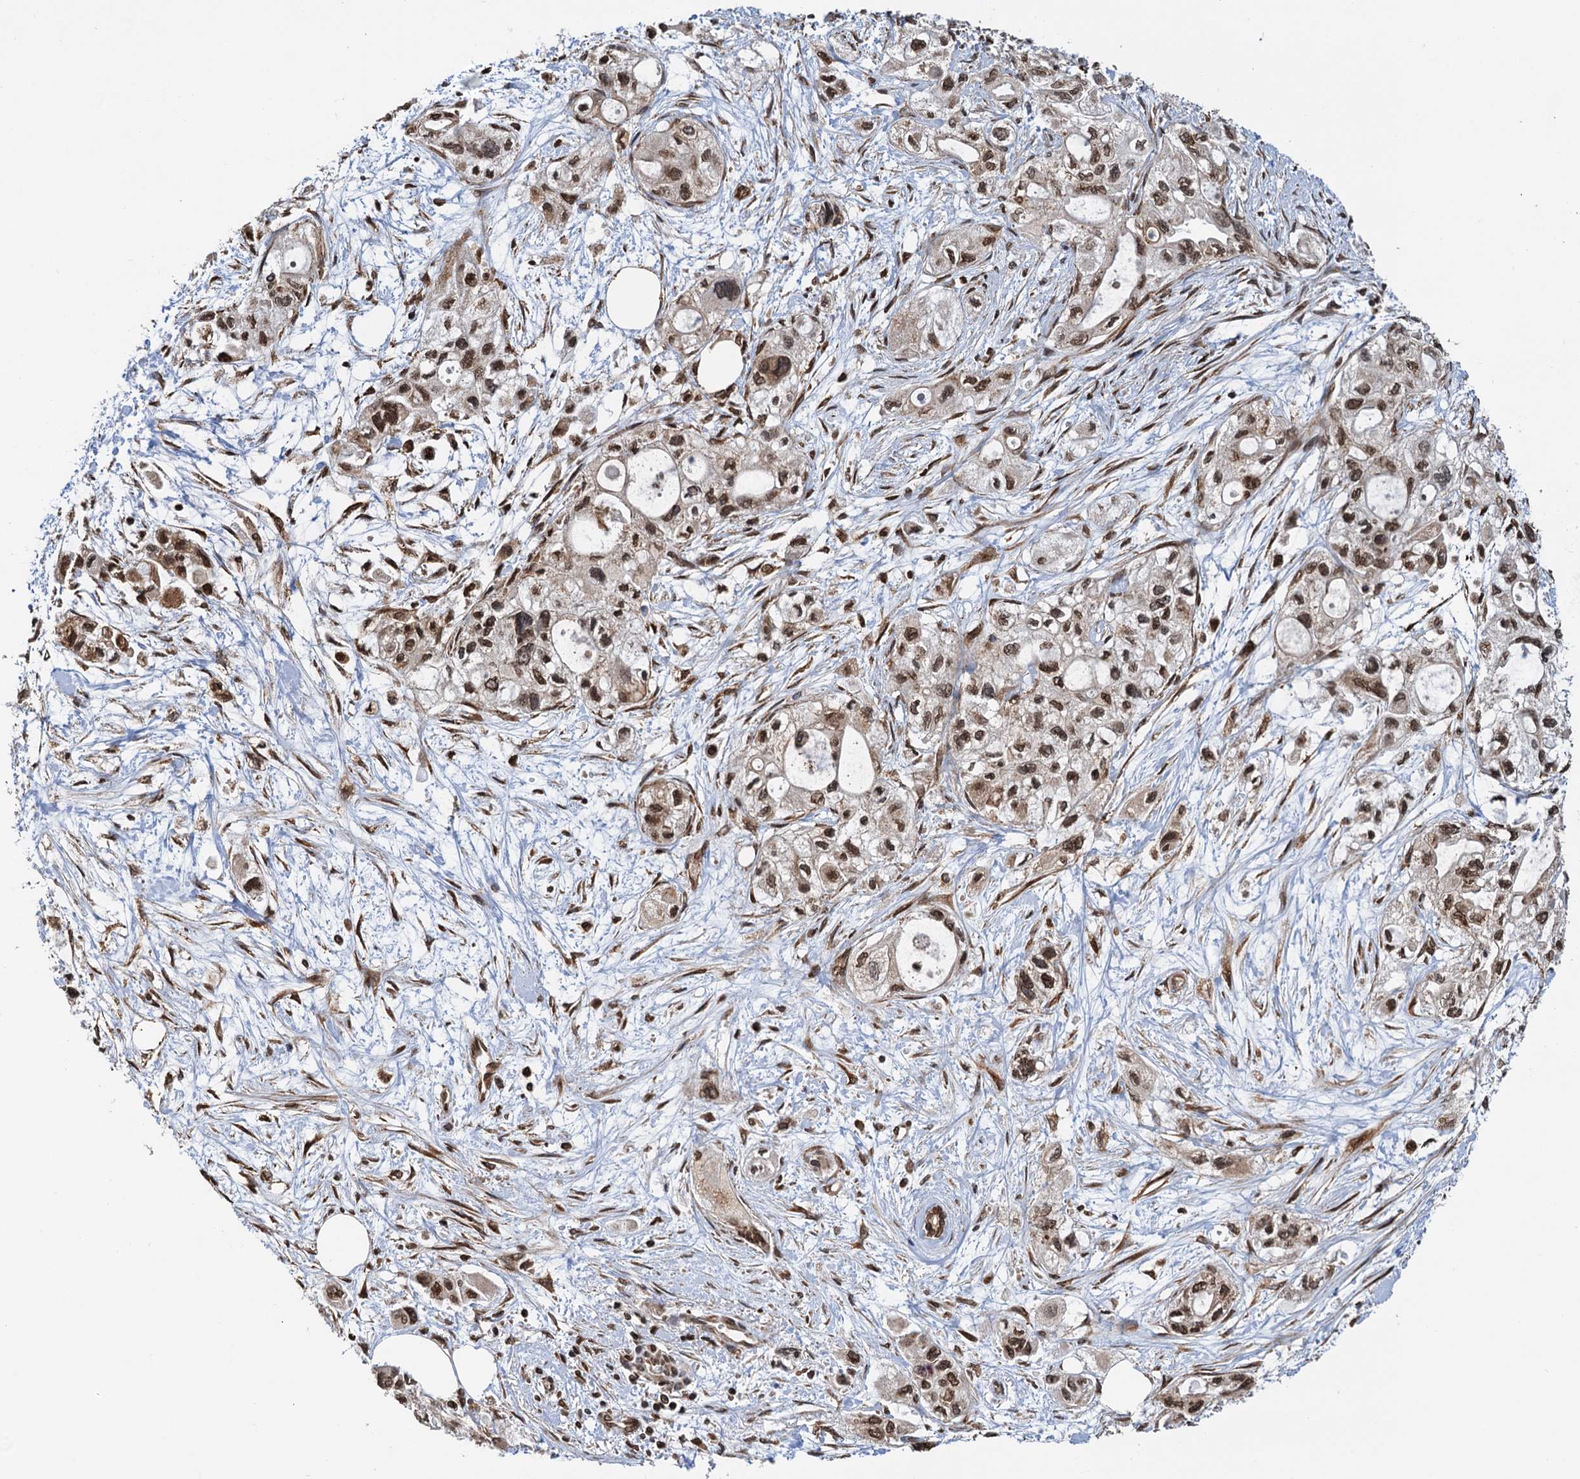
{"staining": {"intensity": "moderate", "quantity": ">75%", "location": "nuclear"}, "tissue": "pancreatic cancer", "cell_type": "Tumor cells", "image_type": "cancer", "snomed": [{"axis": "morphology", "description": "Adenocarcinoma, NOS"}, {"axis": "topography", "description": "Pancreas"}], "caption": "Immunohistochemistry histopathology image of neoplastic tissue: pancreatic adenocarcinoma stained using immunohistochemistry (IHC) demonstrates medium levels of moderate protein expression localized specifically in the nuclear of tumor cells, appearing as a nuclear brown color.", "gene": "ZC3H13", "patient": {"sex": "male", "age": 75}}